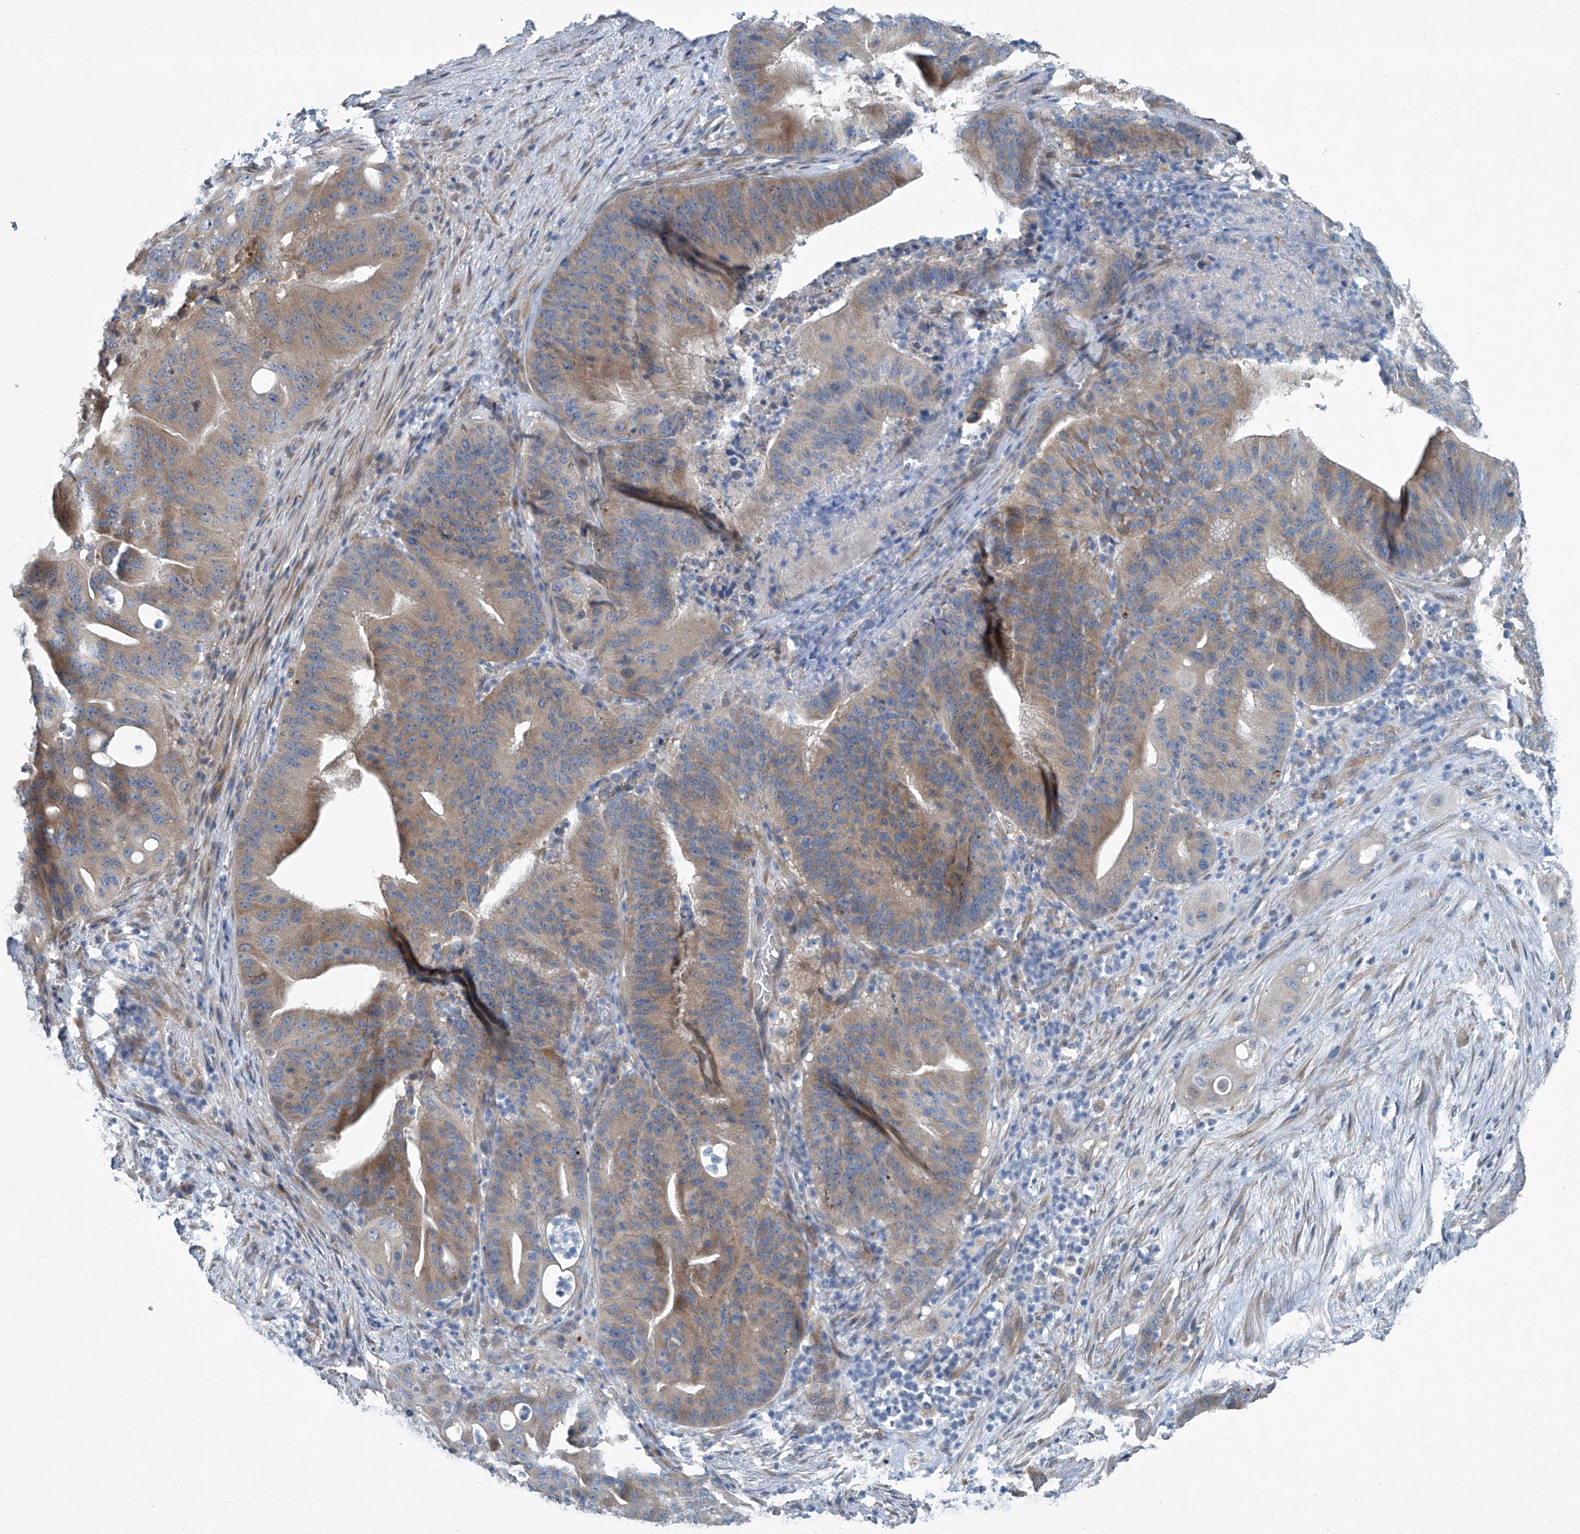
{"staining": {"intensity": "moderate", "quantity": "25%-75%", "location": "cytoplasmic/membranous"}, "tissue": "pancreatic cancer", "cell_type": "Tumor cells", "image_type": "cancer", "snomed": [{"axis": "morphology", "description": "Adenocarcinoma, NOS"}, {"axis": "topography", "description": "Pancreas"}], "caption": "Pancreatic cancer stained with a brown dye reveals moderate cytoplasmic/membranous positive staining in approximately 25%-75% of tumor cells.", "gene": "SLC26A11", "patient": {"sex": "female", "age": 77}}